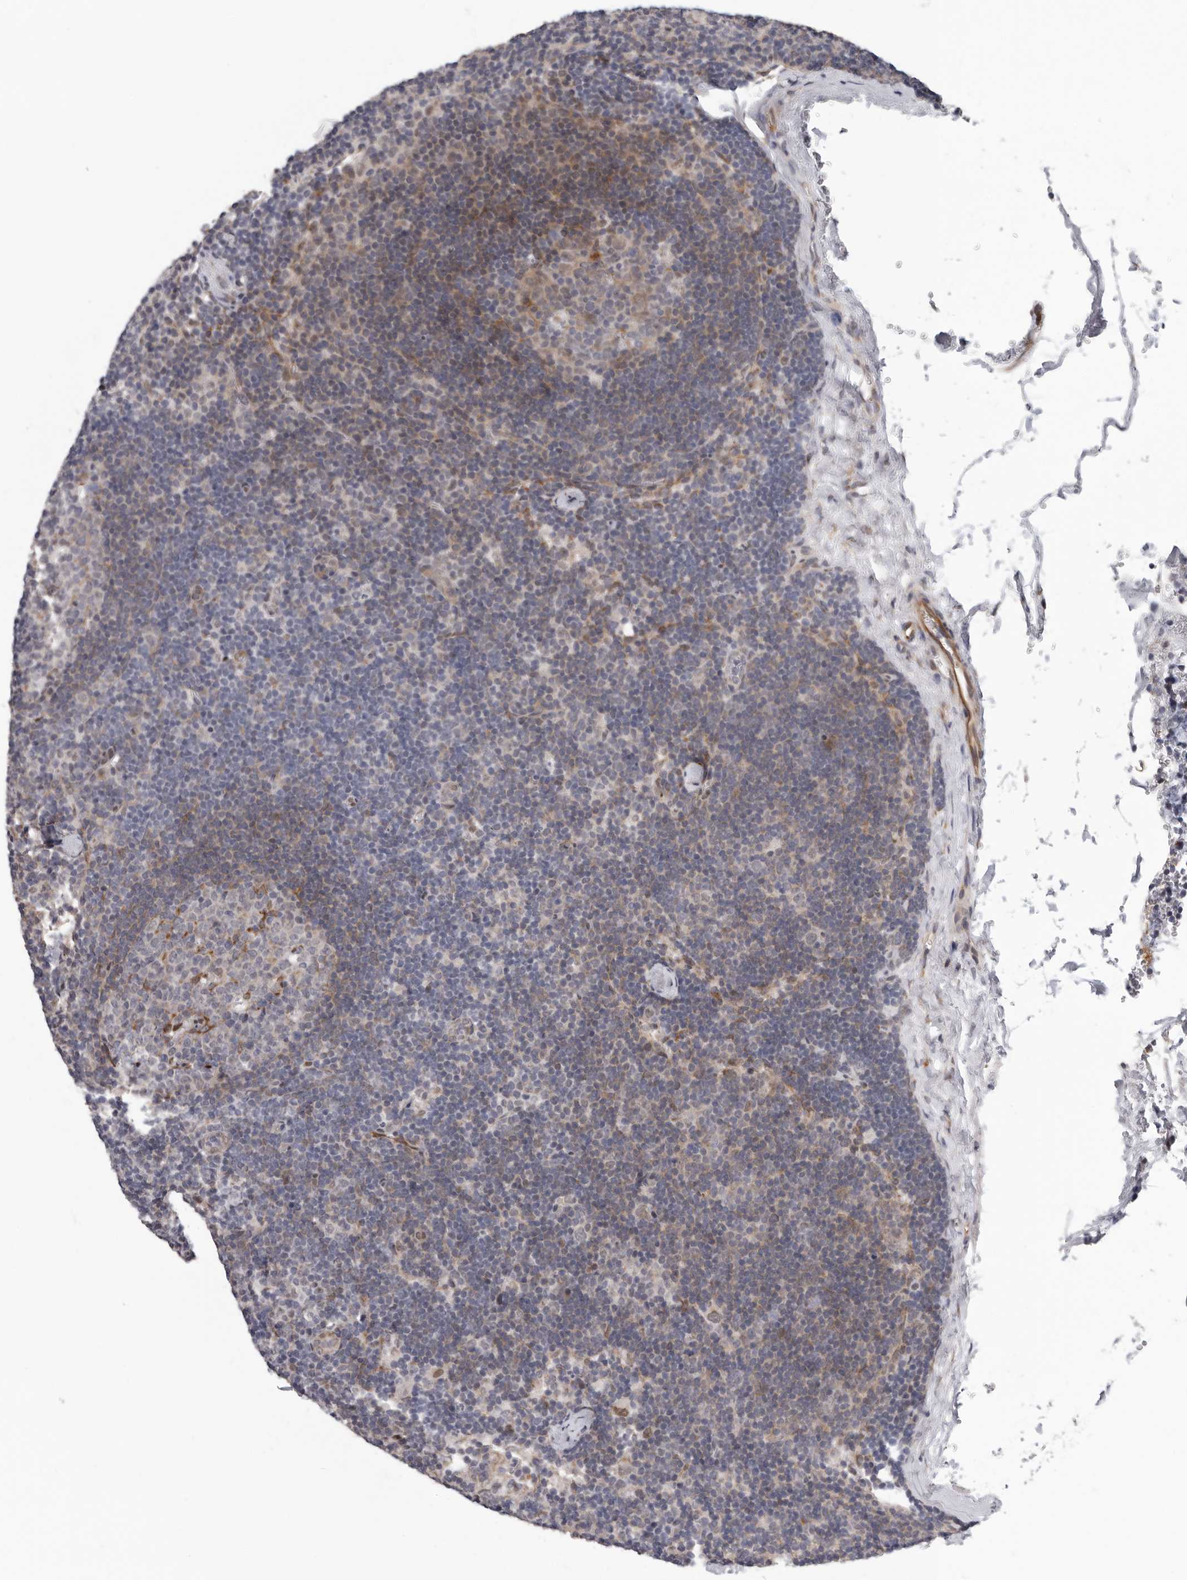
{"staining": {"intensity": "negative", "quantity": "none", "location": "none"}, "tissue": "lymph node", "cell_type": "Germinal center cells", "image_type": "normal", "snomed": [{"axis": "morphology", "description": "Normal tissue, NOS"}, {"axis": "topography", "description": "Lymph node"}], "caption": "A histopathology image of lymph node stained for a protein exhibits no brown staining in germinal center cells. Brightfield microscopy of IHC stained with DAB (brown) and hematoxylin (blue), captured at high magnification.", "gene": "RALGPS2", "patient": {"sex": "female", "age": 22}}